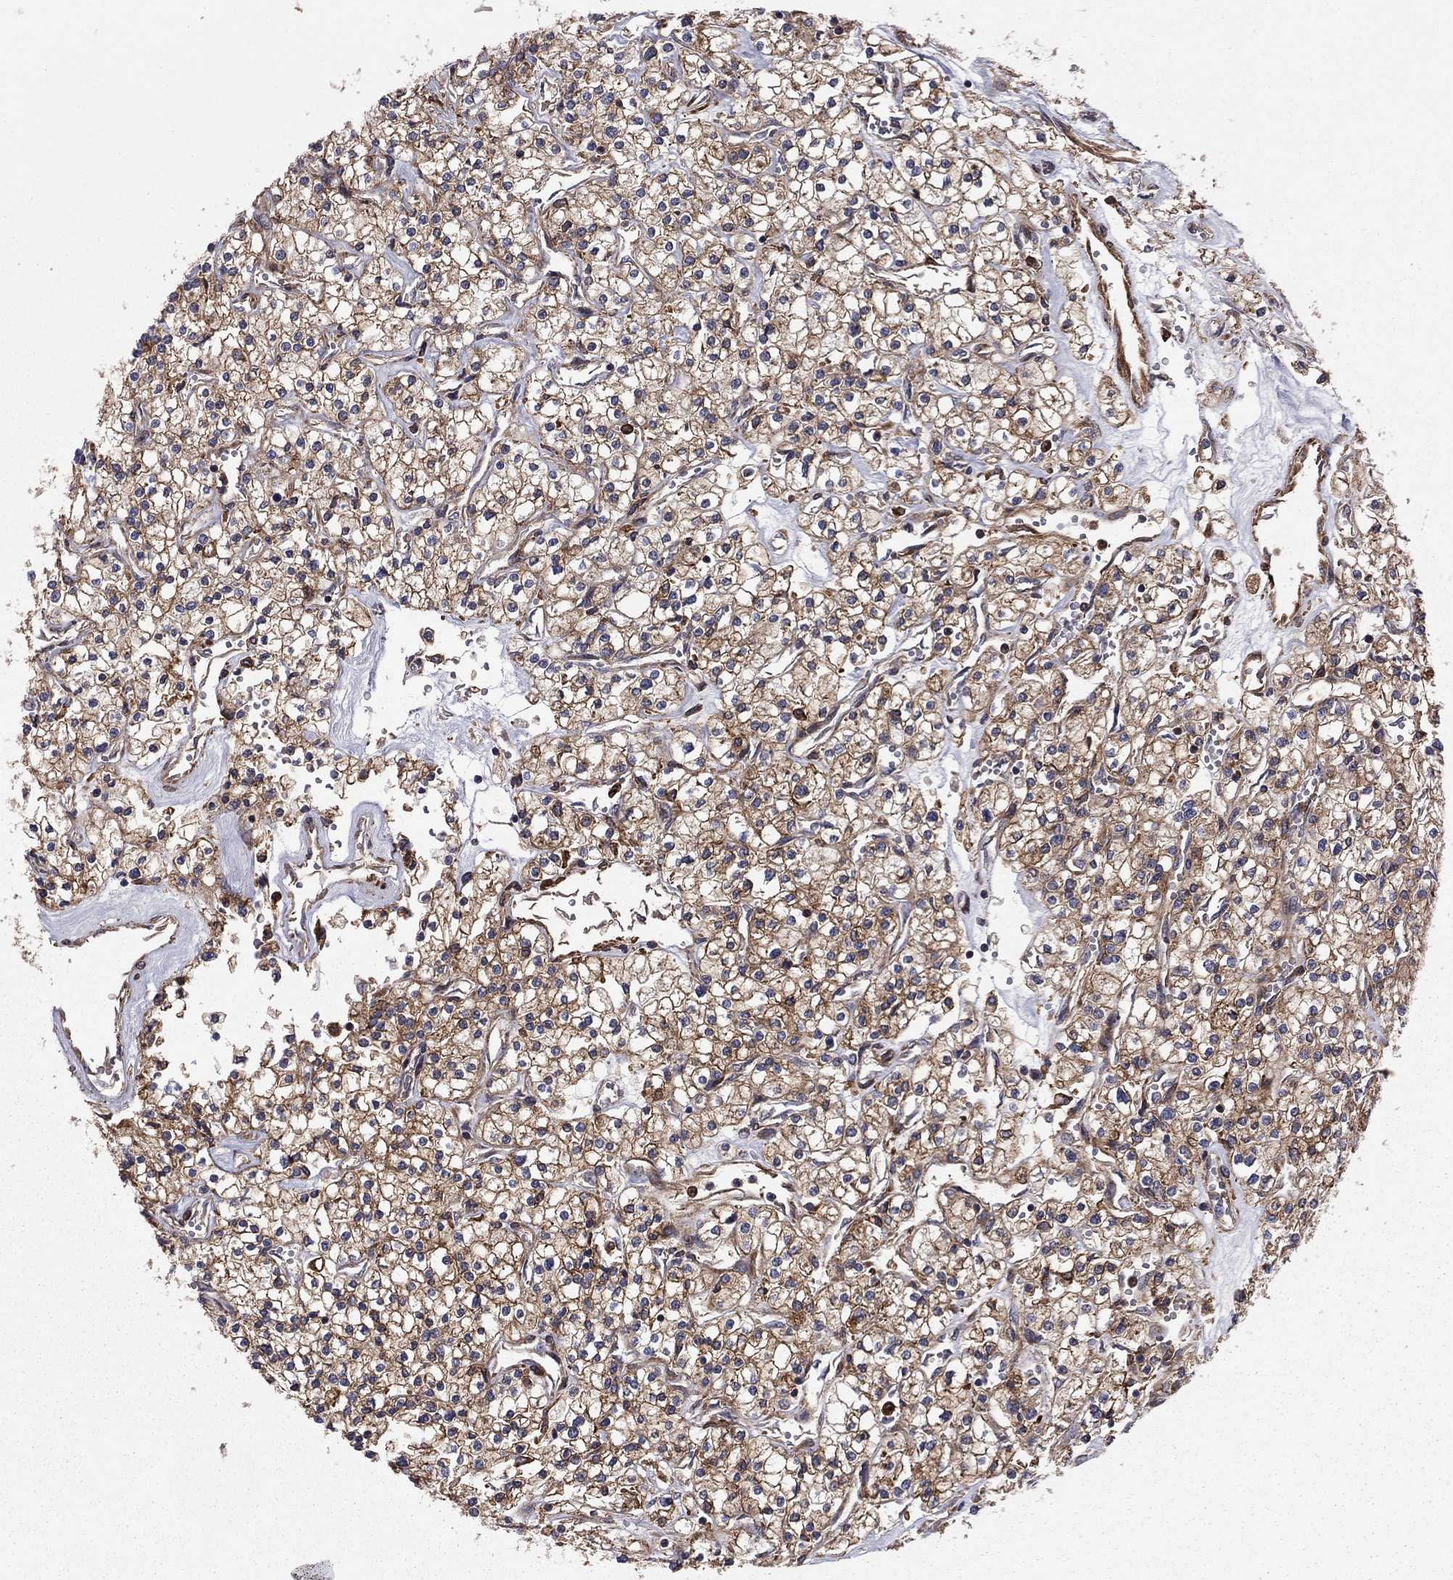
{"staining": {"intensity": "moderate", "quantity": "25%-75%", "location": "cytoplasmic/membranous"}, "tissue": "renal cancer", "cell_type": "Tumor cells", "image_type": "cancer", "snomed": [{"axis": "morphology", "description": "Adenocarcinoma, NOS"}, {"axis": "topography", "description": "Kidney"}], "caption": "An immunohistochemistry micrograph of neoplastic tissue is shown. Protein staining in brown labels moderate cytoplasmic/membranous positivity in renal adenocarcinoma within tumor cells. (DAB IHC, brown staining for protein, blue staining for nuclei).", "gene": "EHBP1L1", "patient": {"sex": "male", "age": 80}}